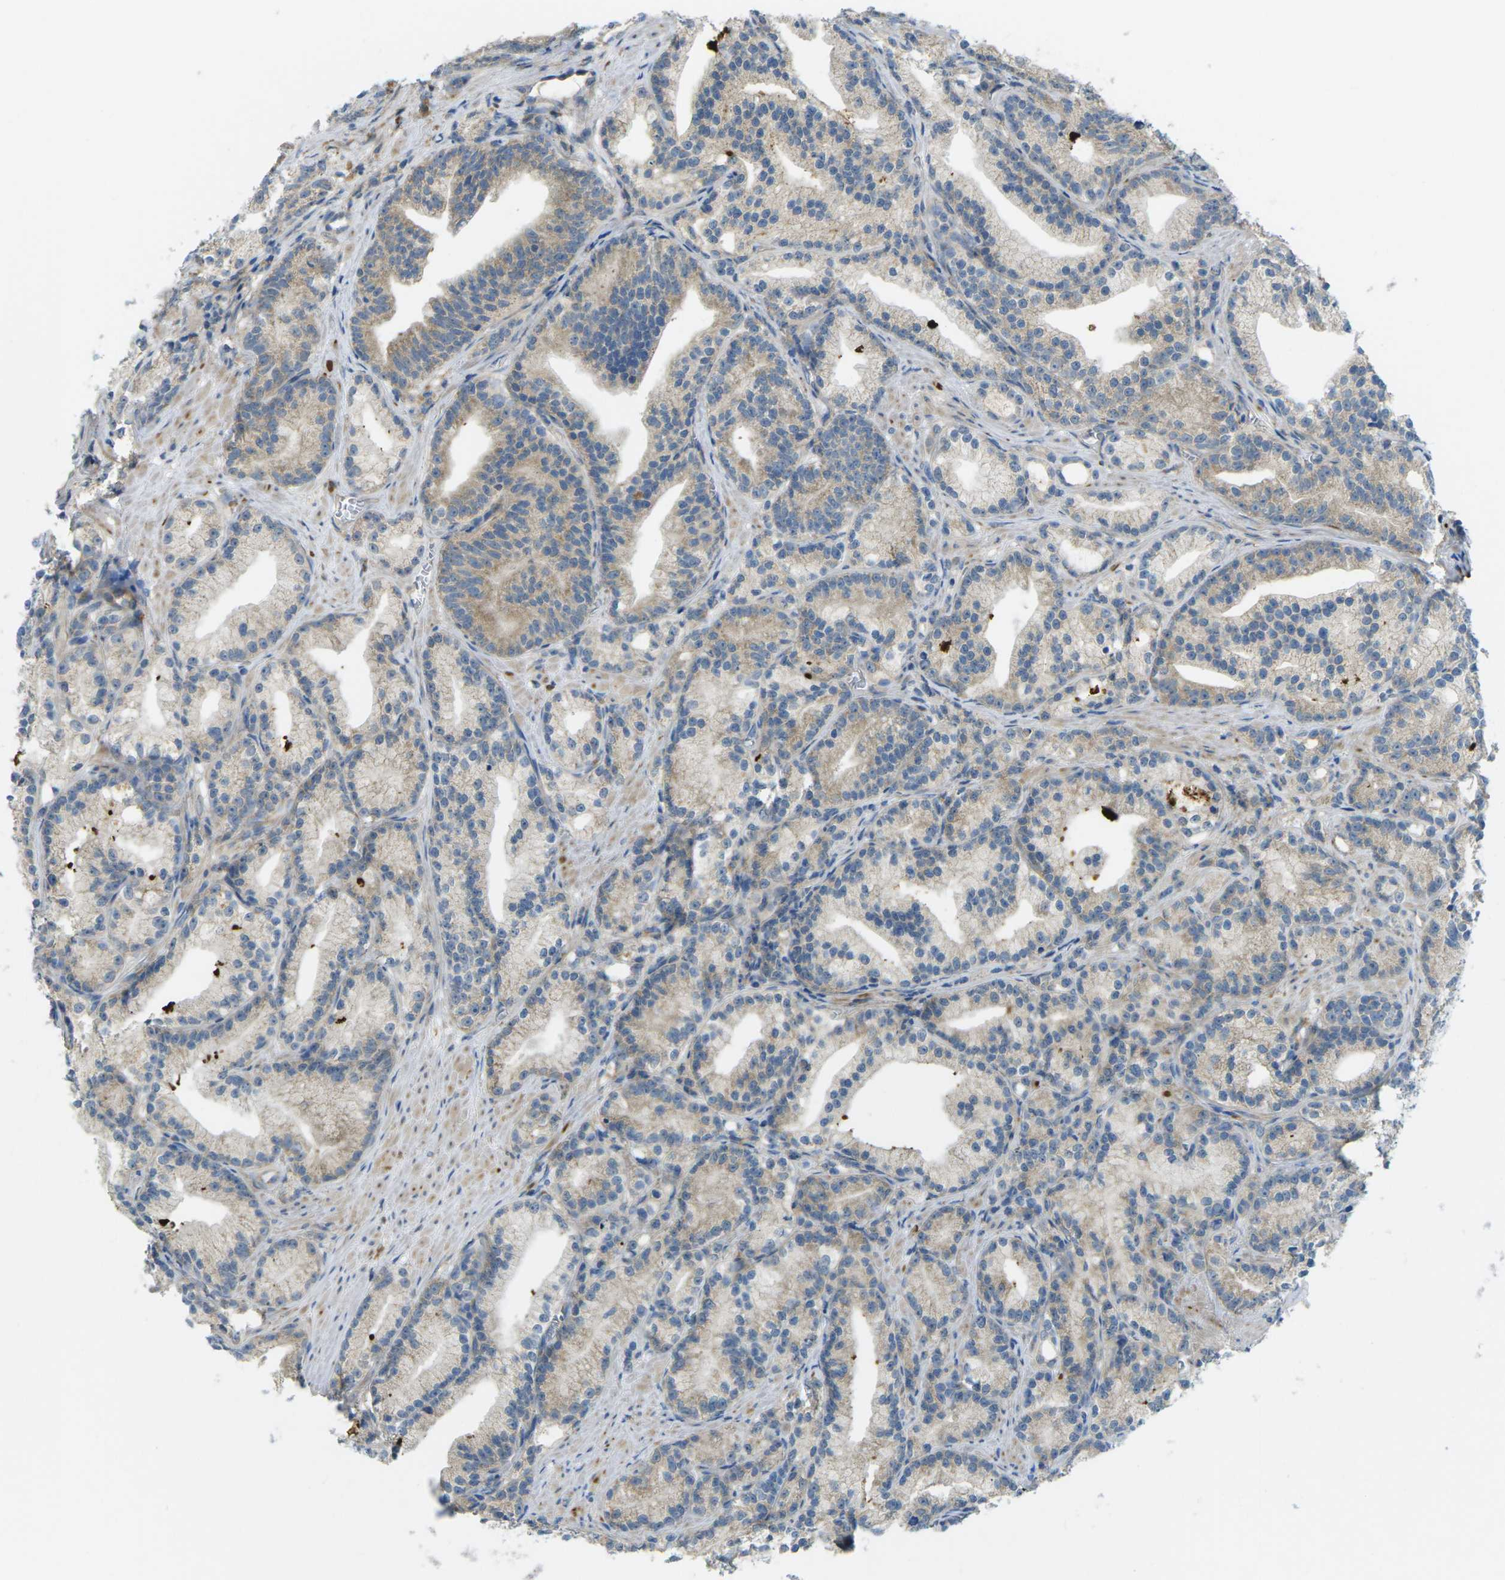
{"staining": {"intensity": "weak", "quantity": "<25%", "location": "cytoplasmic/membranous"}, "tissue": "prostate cancer", "cell_type": "Tumor cells", "image_type": "cancer", "snomed": [{"axis": "morphology", "description": "Adenocarcinoma, Low grade"}, {"axis": "topography", "description": "Prostate"}], "caption": "DAB (3,3'-diaminobenzidine) immunohistochemical staining of prostate low-grade adenocarcinoma displays no significant expression in tumor cells.", "gene": "MYLK4", "patient": {"sex": "male", "age": 89}}